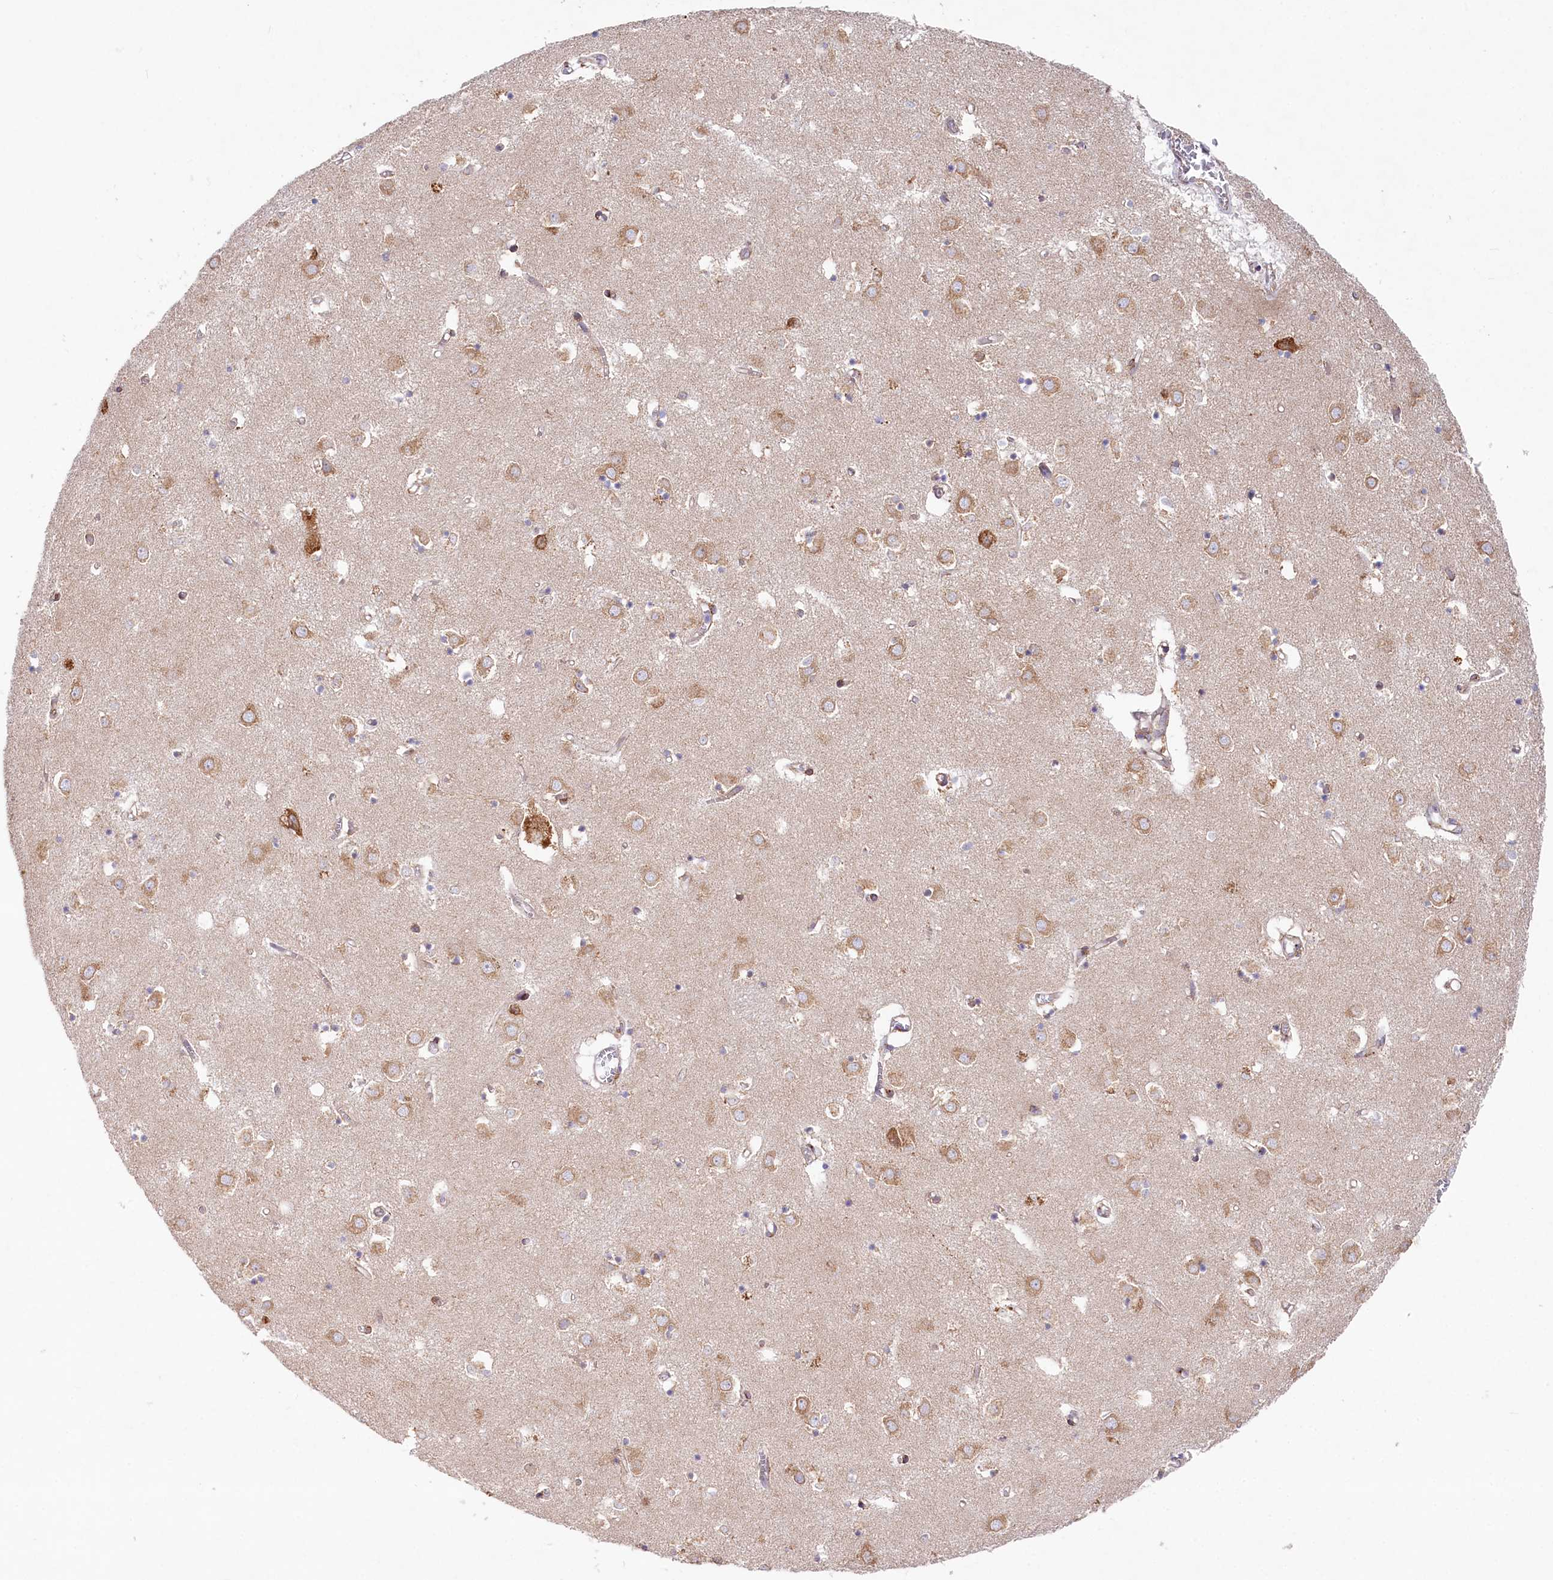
{"staining": {"intensity": "moderate", "quantity": "<25%", "location": "cytoplasmic/membranous"}, "tissue": "caudate", "cell_type": "Glial cells", "image_type": "normal", "snomed": [{"axis": "morphology", "description": "Normal tissue, NOS"}, {"axis": "topography", "description": "Lateral ventricle wall"}], "caption": "Glial cells show low levels of moderate cytoplasmic/membranous expression in about <25% of cells in normal human caudate.", "gene": "CHID1", "patient": {"sex": "male", "age": 70}}